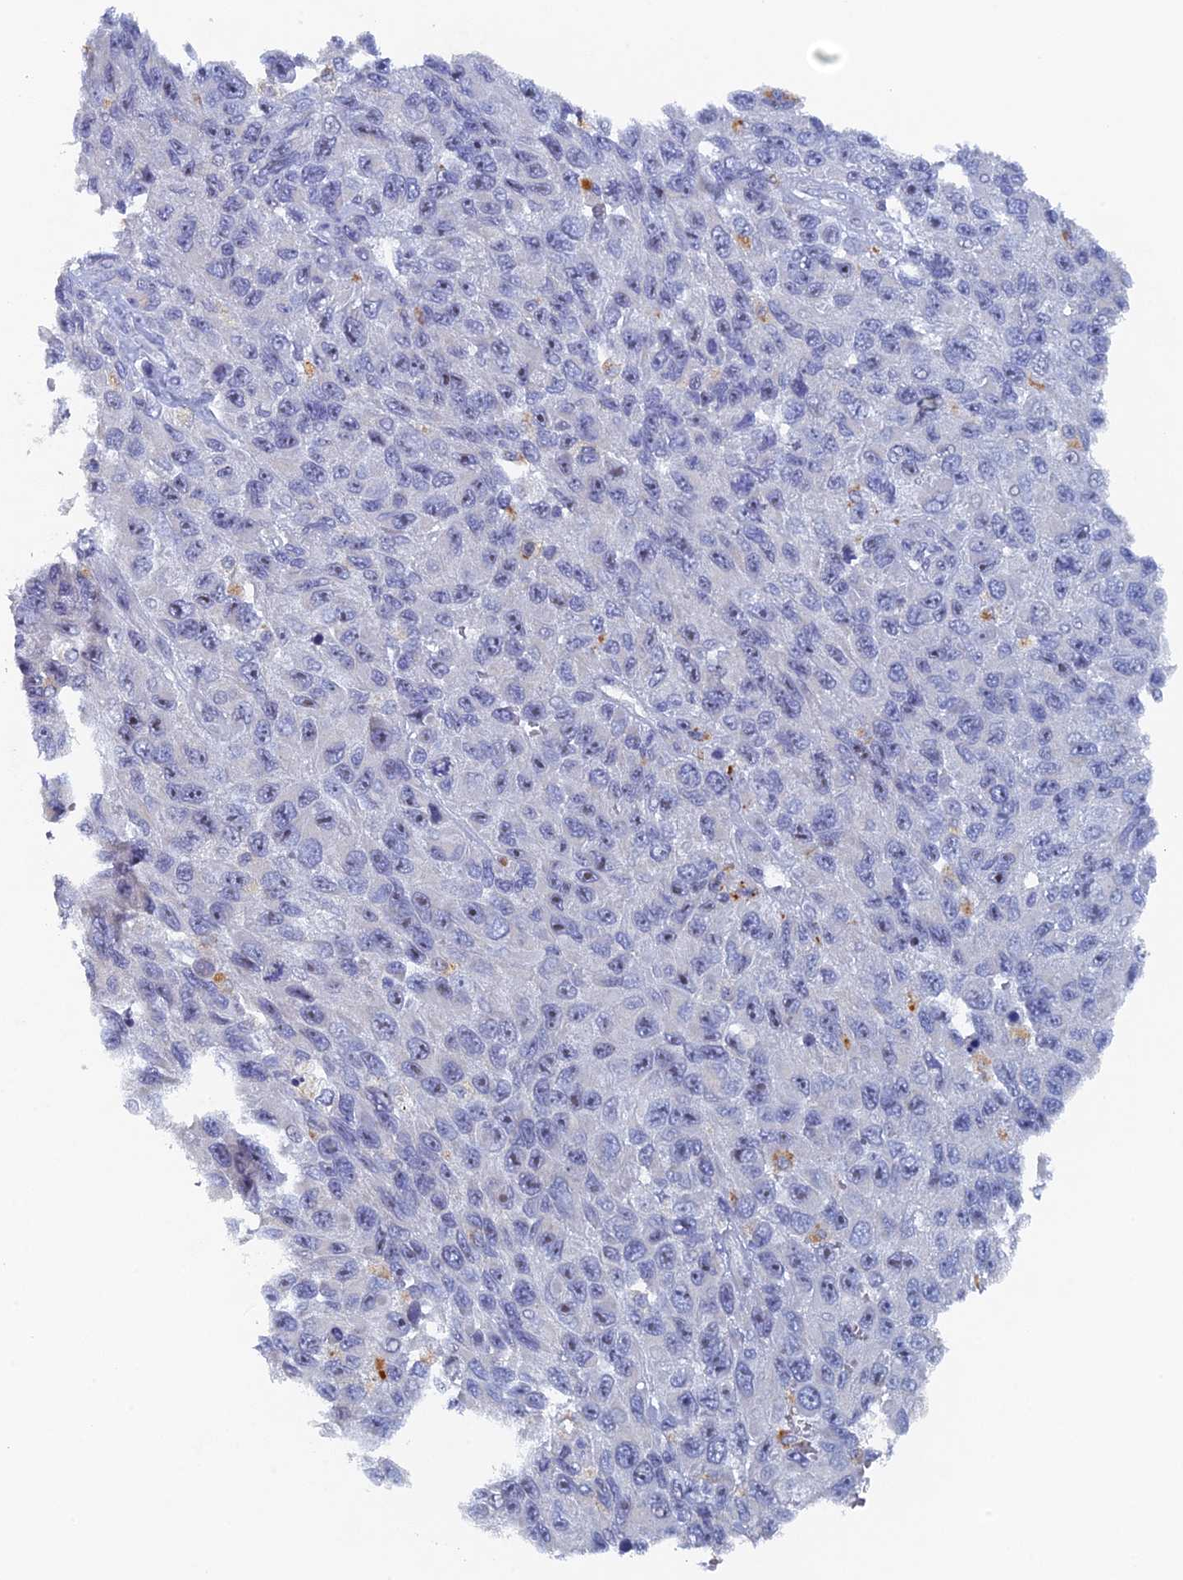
{"staining": {"intensity": "negative", "quantity": "none", "location": "none"}, "tissue": "melanoma", "cell_type": "Tumor cells", "image_type": "cancer", "snomed": [{"axis": "morphology", "description": "Normal tissue, NOS"}, {"axis": "morphology", "description": "Malignant melanoma, NOS"}, {"axis": "topography", "description": "Skin"}], "caption": "Immunohistochemistry (IHC) histopathology image of neoplastic tissue: human malignant melanoma stained with DAB shows no significant protein staining in tumor cells.", "gene": "SRFBP1", "patient": {"sex": "female", "age": 96}}